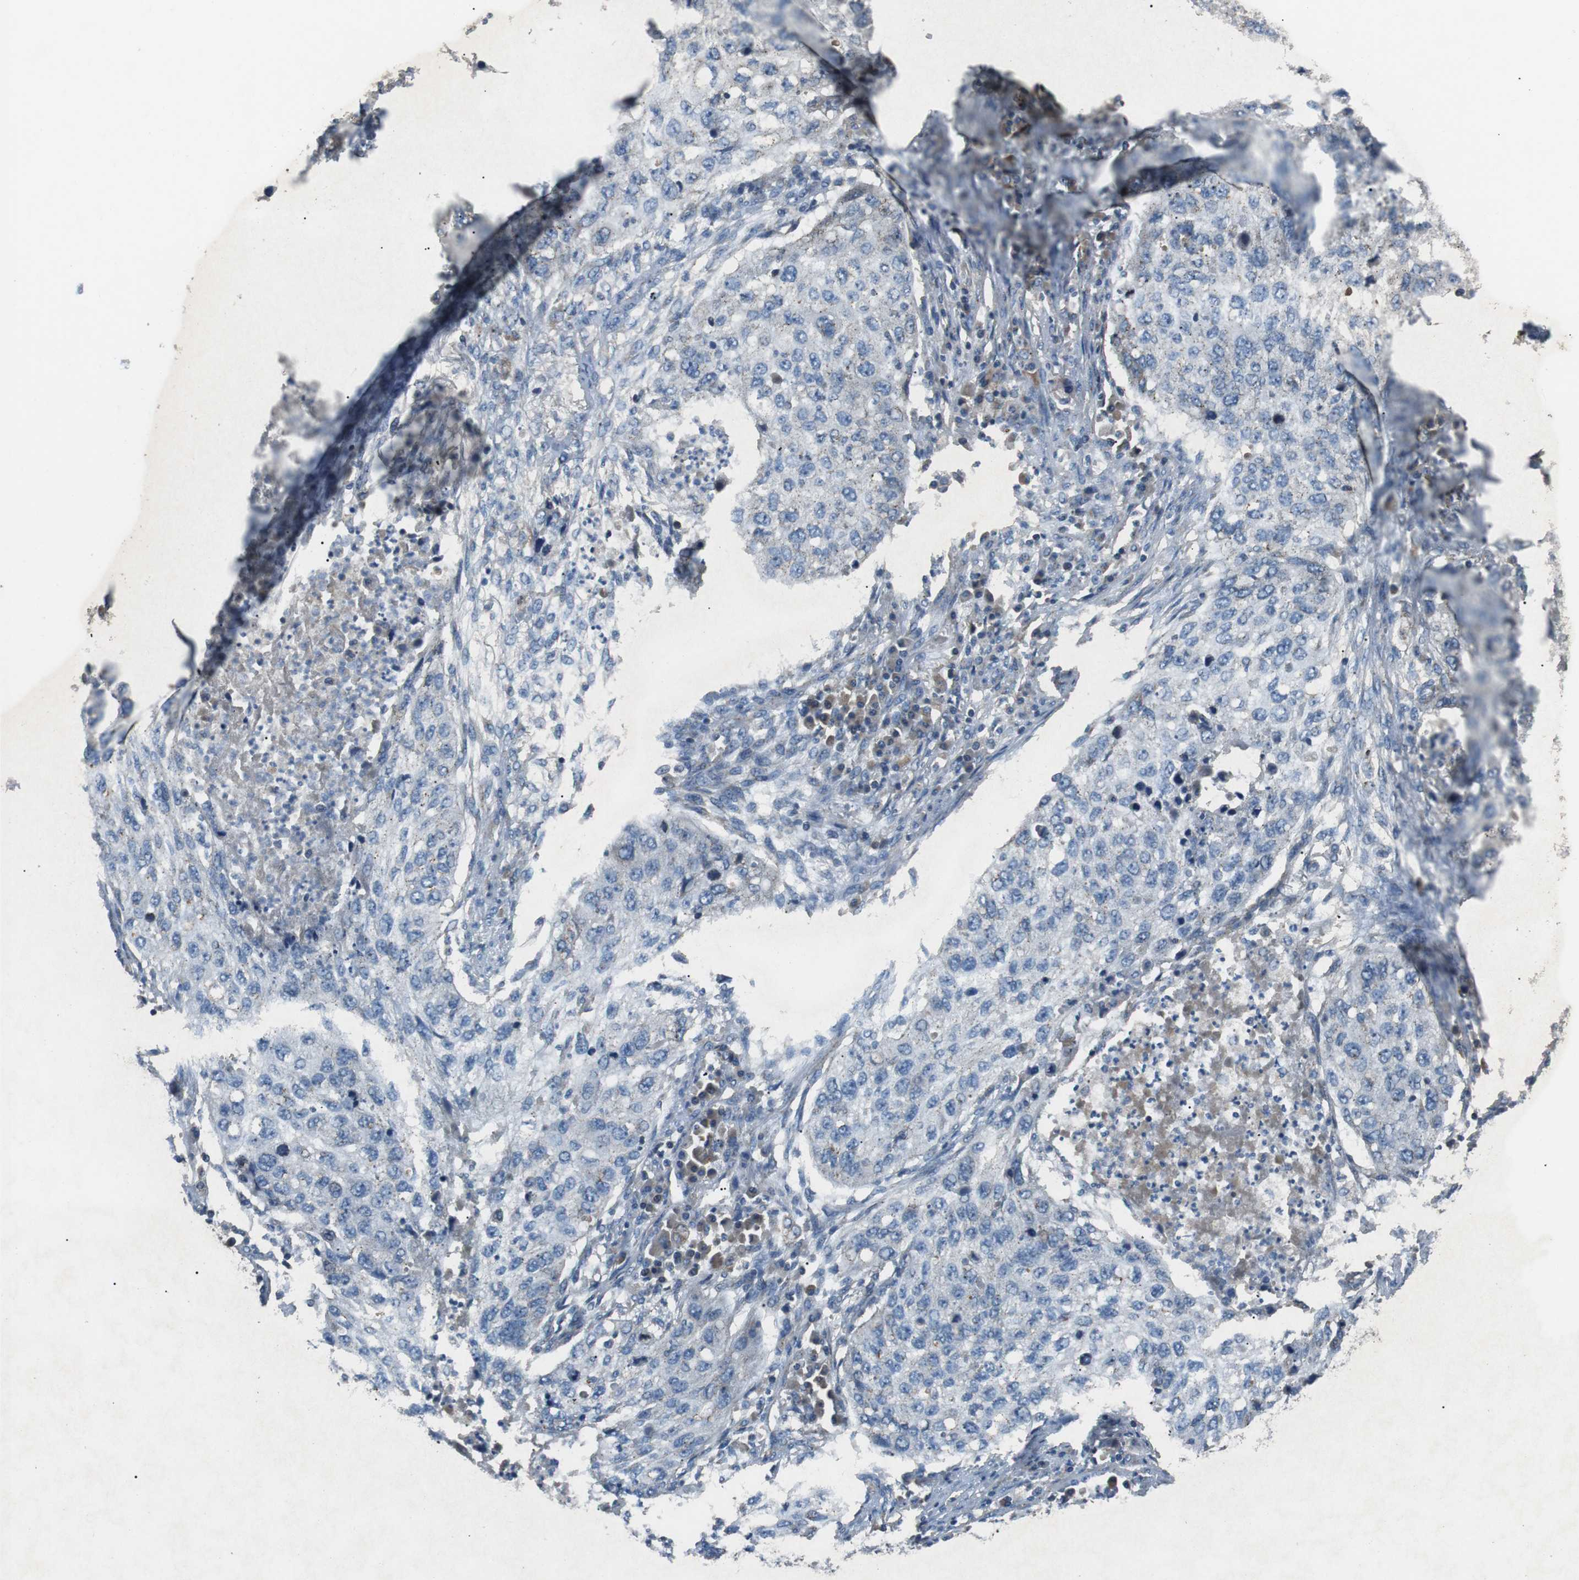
{"staining": {"intensity": "negative", "quantity": "none", "location": "none"}, "tissue": "lung cancer", "cell_type": "Tumor cells", "image_type": "cancer", "snomed": [{"axis": "morphology", "description": "Squamous cell carcinoma, NOS"}, {"axis": "topography", "description": "Lung"}], "caption": "High magnification brightfield microscopy of squamous cell carcinoma (lung) stained with DAB (3,3'-diaminobenzidine) (brown) and counterstained with hematoxylin (blue): tumor cells show no significant staining.", "gene": "FAM3B", "patient": {"sex": "female", "age": 63}}